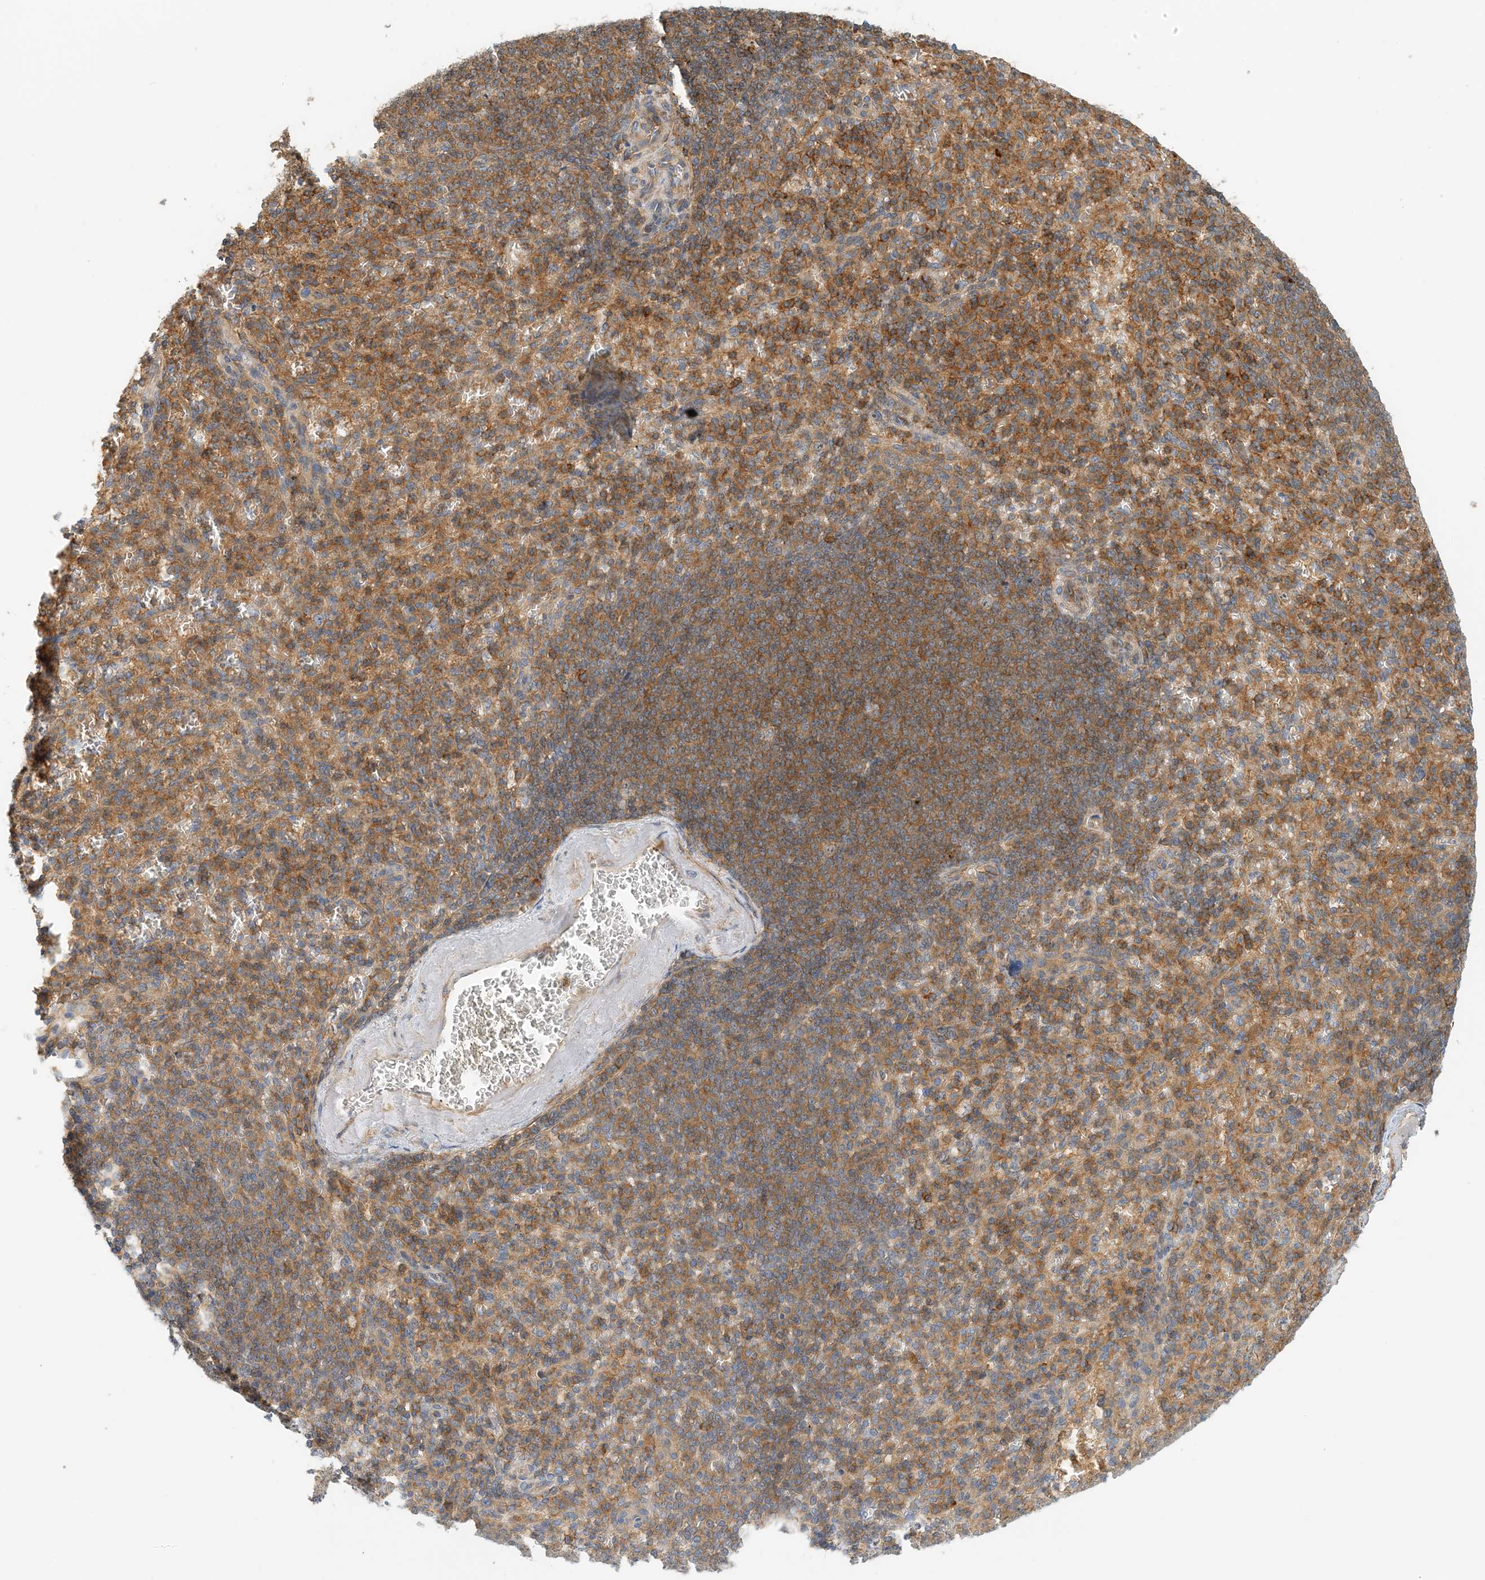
{"staining": {"intensity": "moderate", "quantity": "25%-75%", "location": "cytoplasmic/membranous"}, "tissue": "spleen", "cell_type": "Cells in red pulp", "image_type": "normal", "snomed": [{"axis": "morphology", "description": "Normal tissue, NOS"}, {"axis": "topography", "description": "Spleen"}], "caption": "Immunohistochemical staining of normal human spleen shows moderate cytoplasmic/membranous protein expression in about 25%-75% of cells in red pulp. (Brightfield microscopy of DAB IHC at high magnification).", "gene": "COLEC11", "patient": {"sex": "female", "age": 74}}